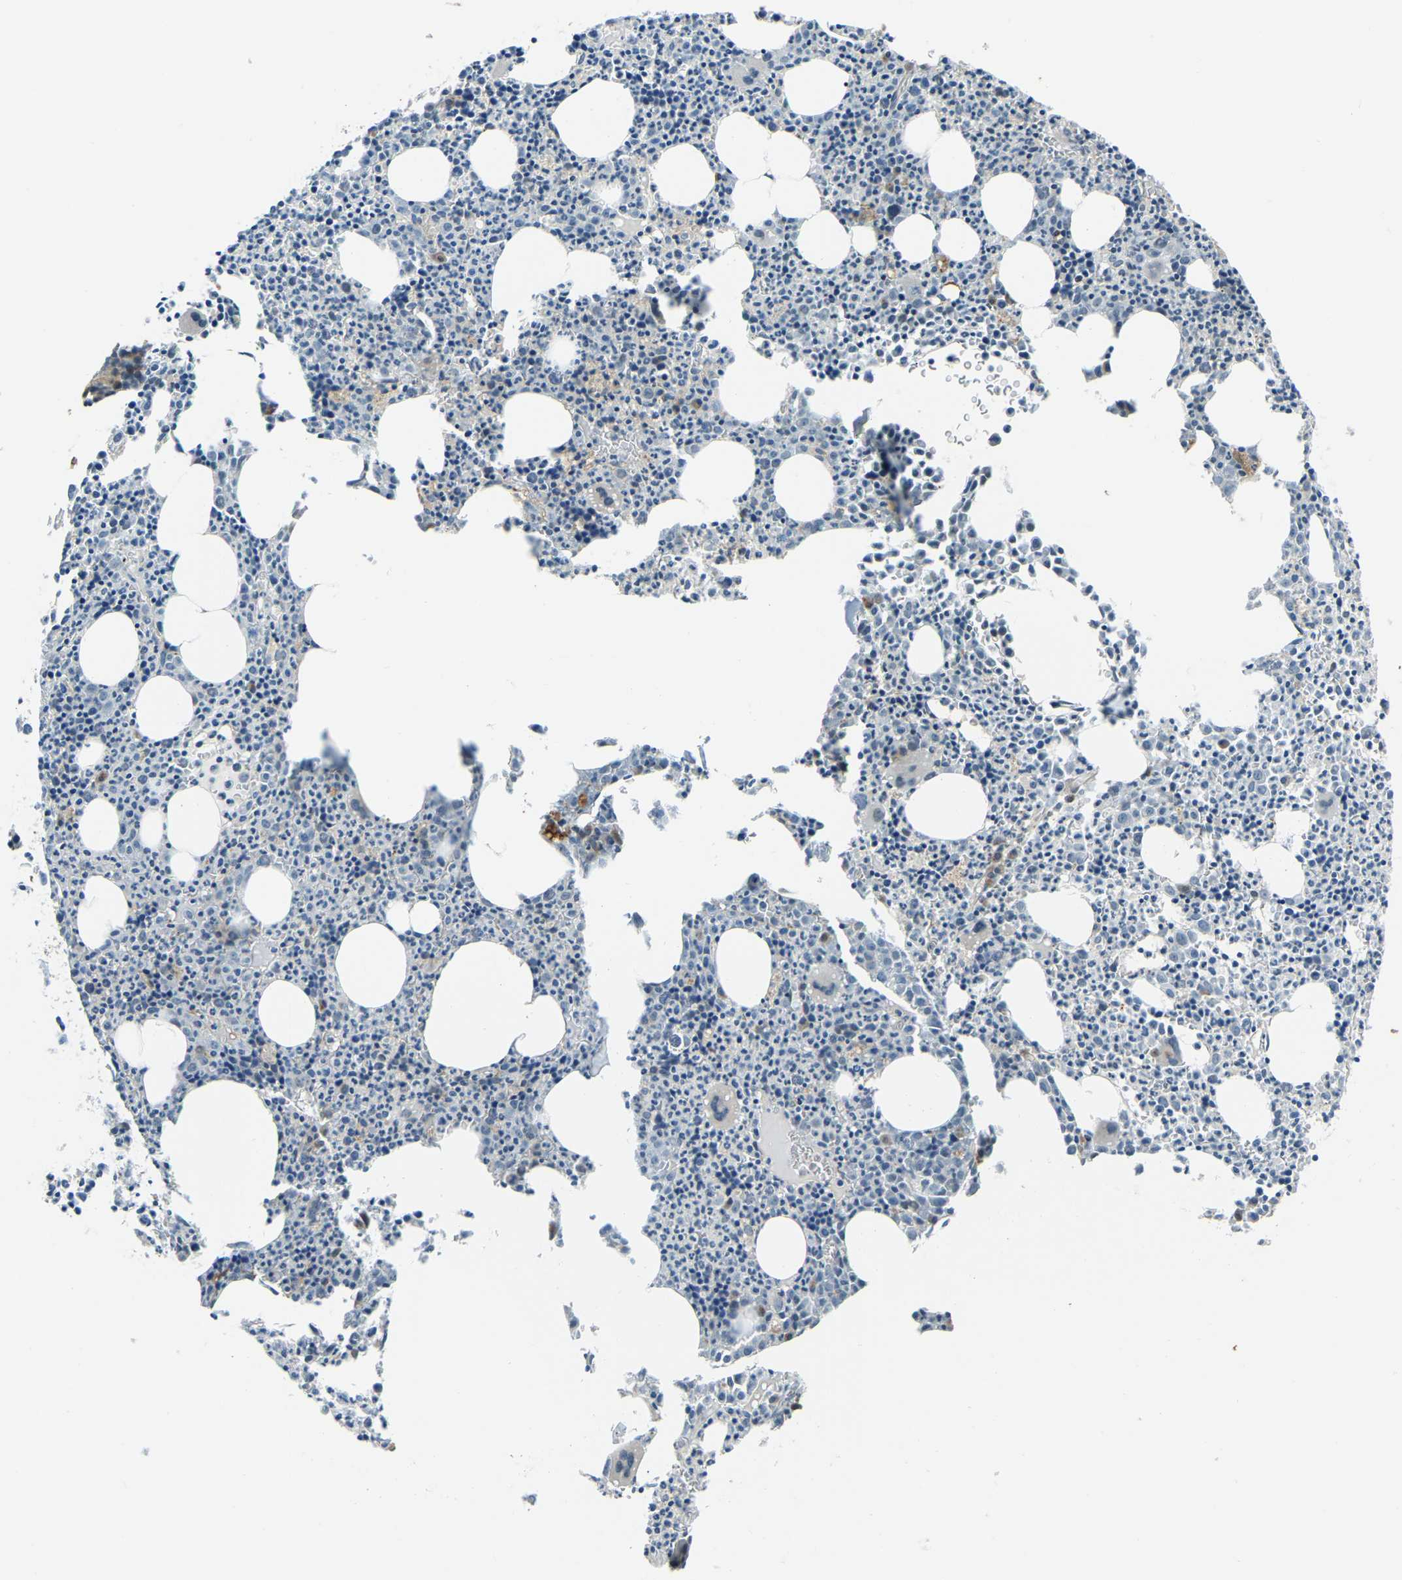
{"staining": {"intensity": "moderate", "quantity": "<25%", "location": "cytoplasmic/membranous"}, "tissue": "bone marrow", "cell_type": "Hematopoietic cells", "image_type": "normal", "snomed": [{"axis": "morphology", "description": "Normal tissue, NOS"}, {"axis": "morphology", "description": "Inflammation, NOS"}, {"axis": "topography", "description": "Bone marrow"}], "caption": "Immunohistochemical staining of normal human bone marrow displays <25% levels of moderate cytoplasmic/membranous protein positivity in approximately <25% of hematopoietic cells. The staining was performed using DAB (3,3'-diaminobenzidine) to visualize the protein expression in brown, while the nuclei were stained in blue with hematoxylin (Magnification: 20x).", "gene": "RBM33", "patient": {"sex": "male", "age": 31}}